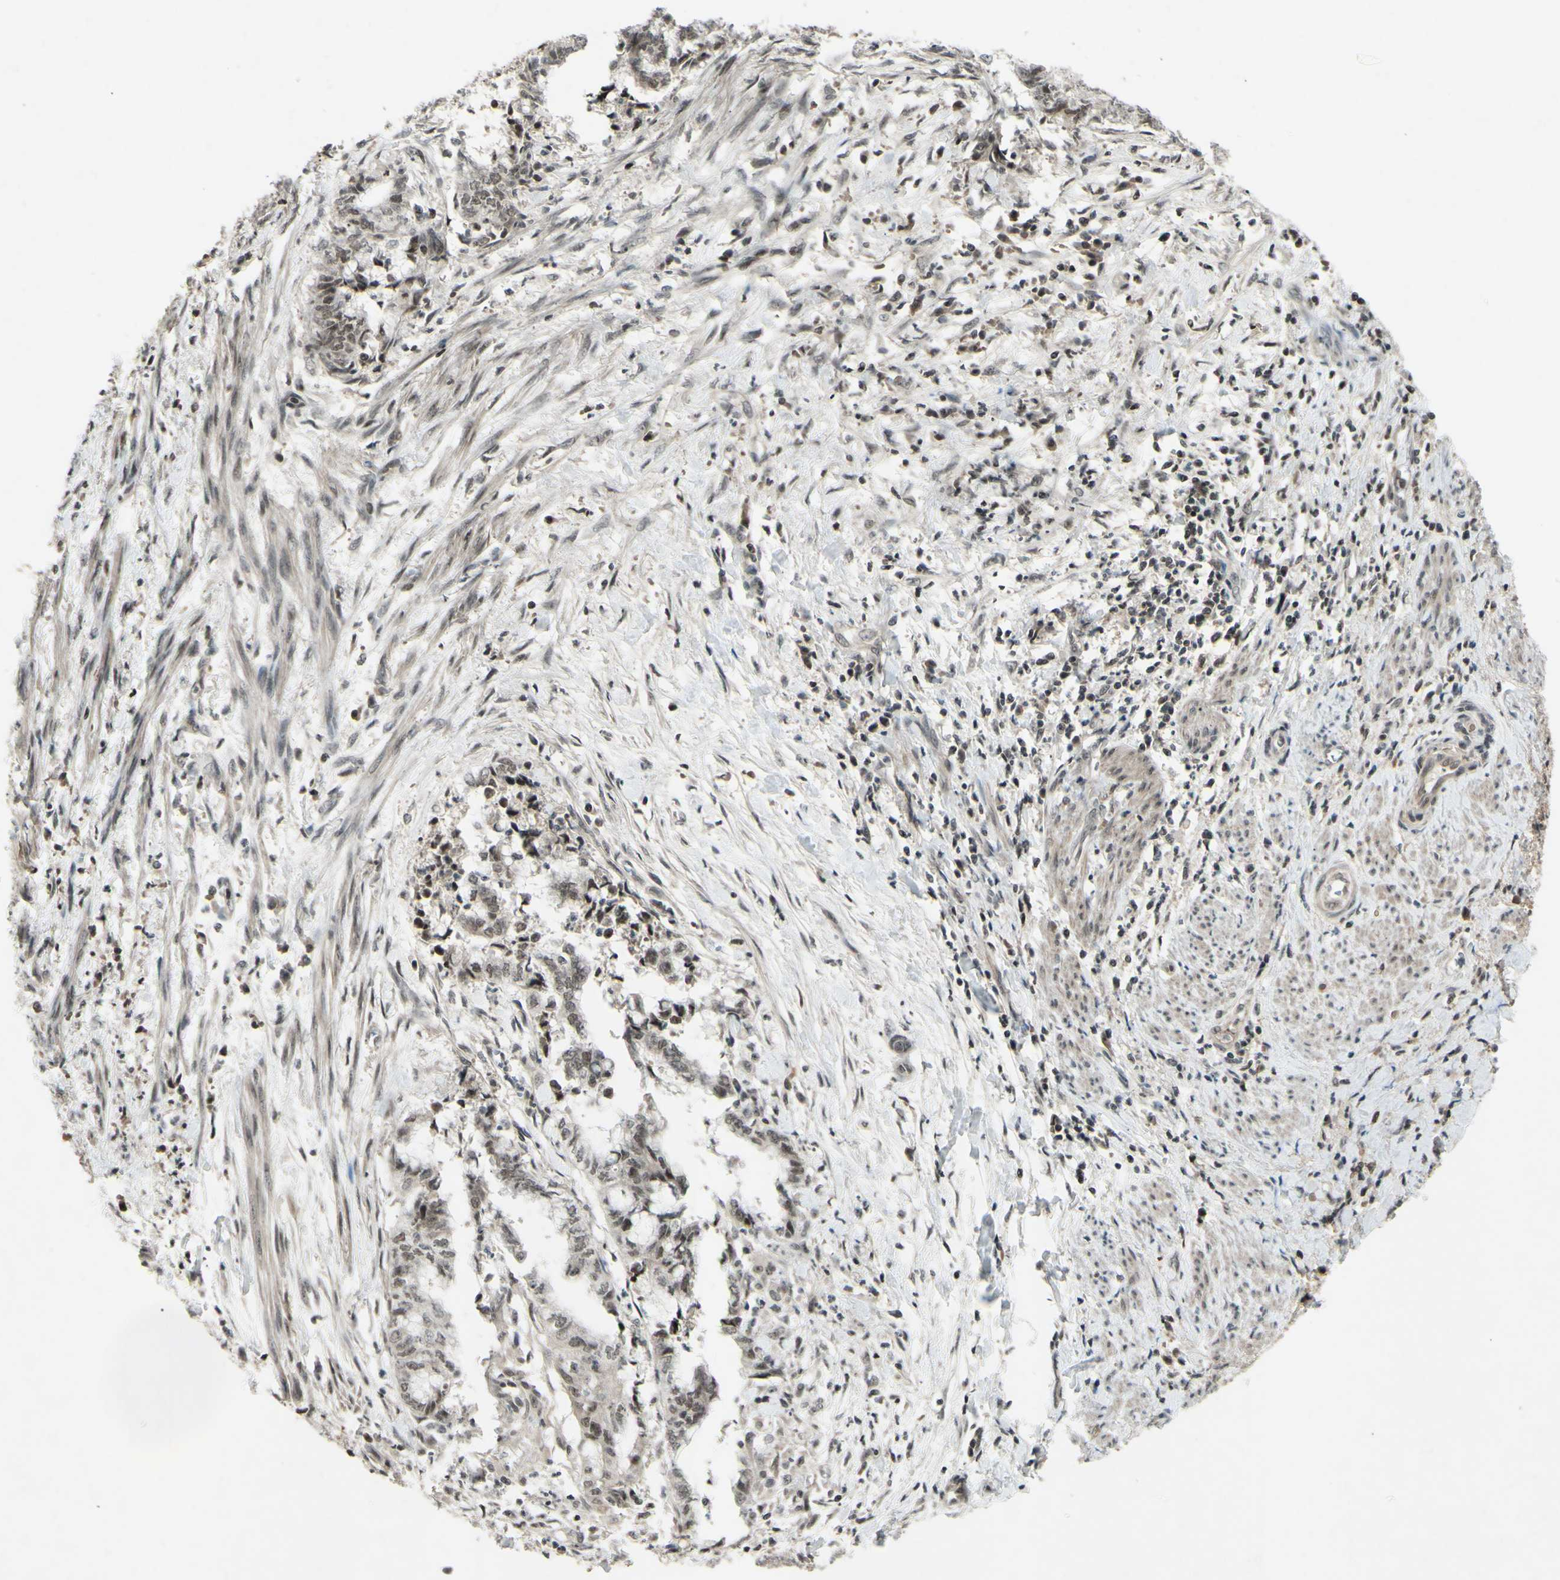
{"staining": {"intensity": "weak", "quantity": ">75%", "location": "nuclear"}, "tissue": "endometrial cancer", "cell_type": "Tumor cells", "image_type": "cancer", "snomed": [{"axis": "morphology", "description": "Necrosis, NOS"}, {"axis": "morphology", "description": "Adenocarcinoma, NOS"}, {"axis": "topography", "description": "Endometrium"}], "caption": "A photomicrograph of adenocarcinoma (endometrial) stained for a protein displays weak nuclear brown staining in tumor cells. (DAB (3,3'-diaminobenzidine) = brown stain, brightfield microscopy at high magnification).", "gene": "SNW1", "patient": {"sex": "female", "age": 79}}